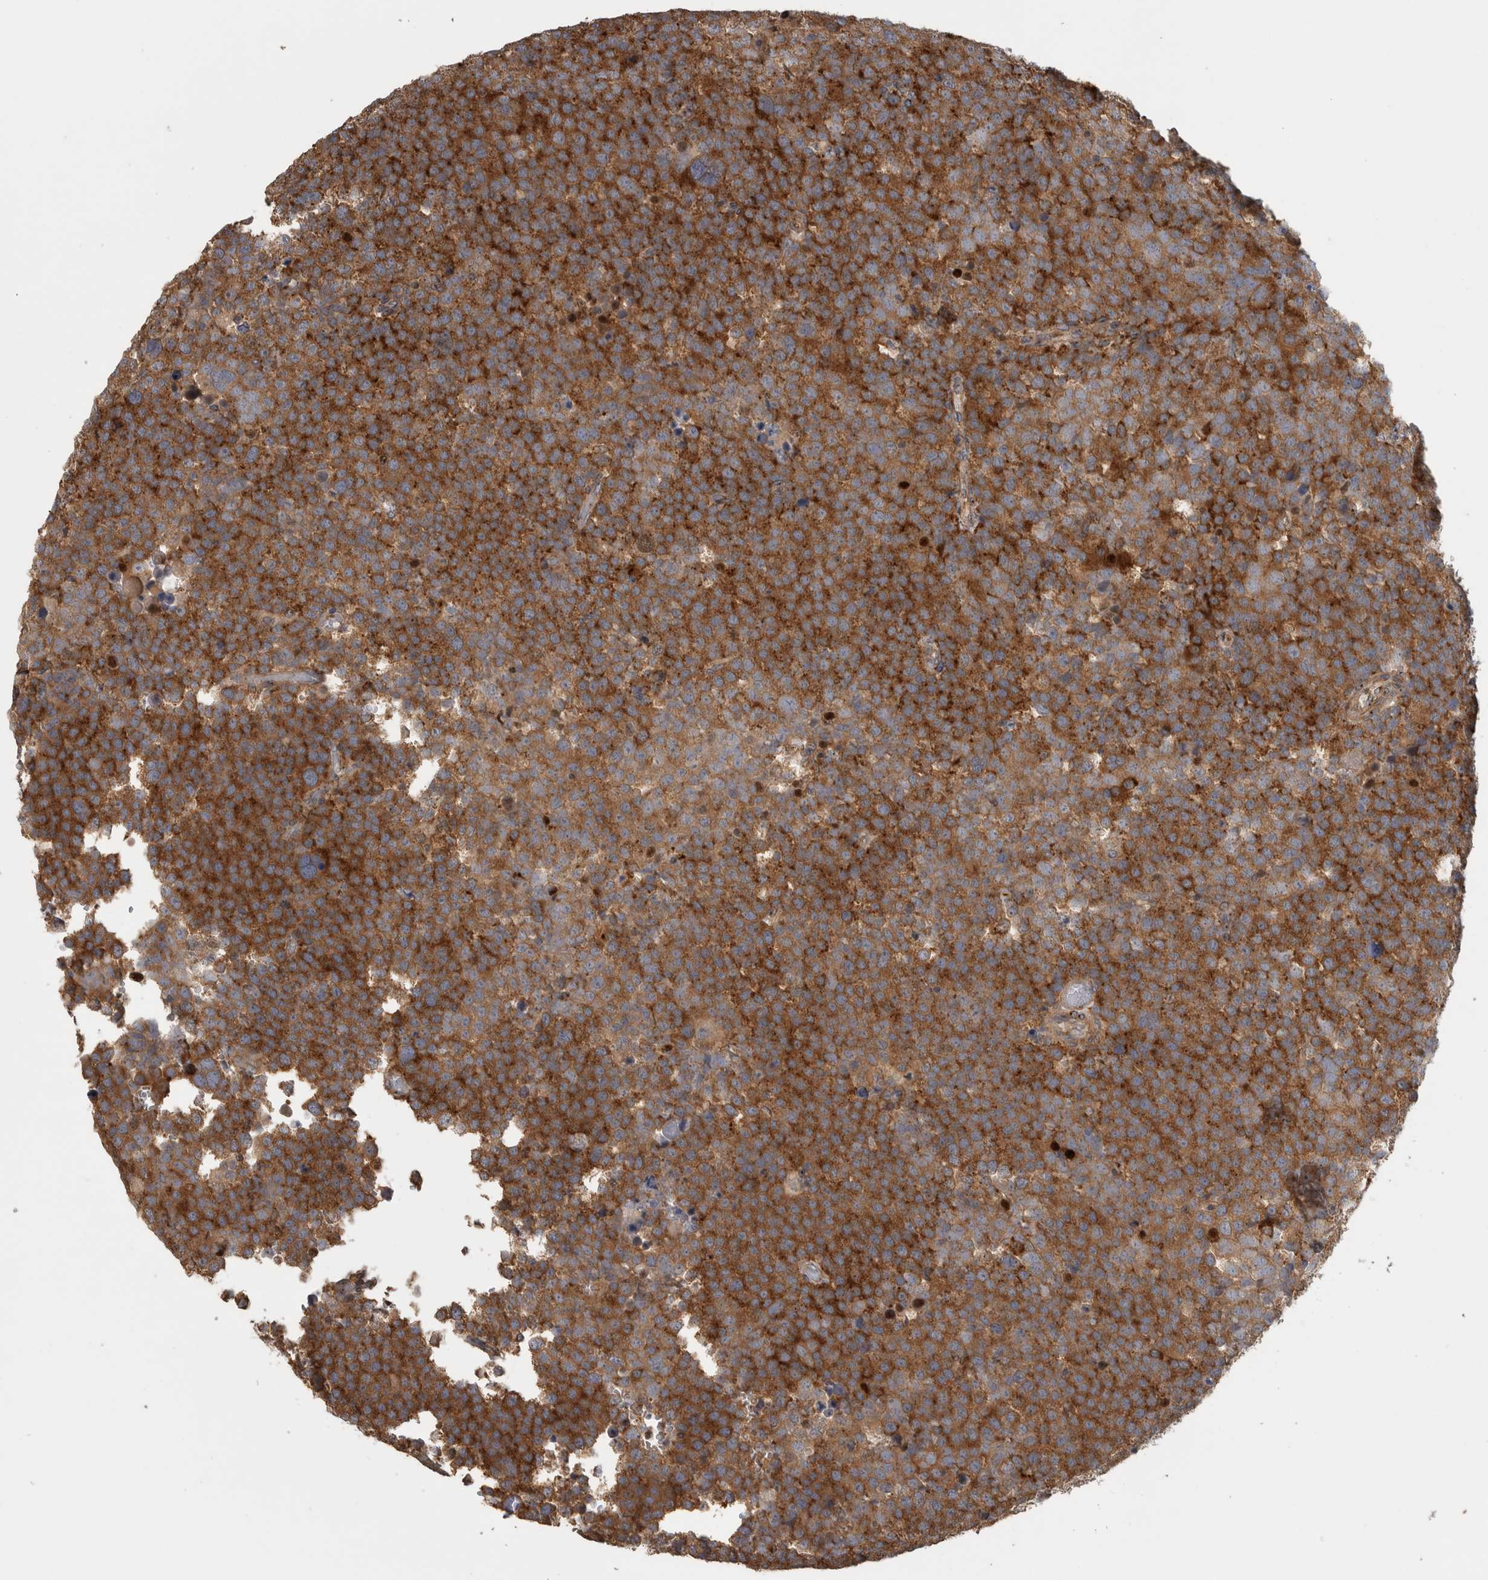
{"staining": {"intensity": "strong", "quantity": ">75%", "location": "cytoplasmic/membranous"}, "tissue": "testis cancer", "cell_type": "Tumor cells", "image_type": "cancer", "snomed": [{"axis": "morphology", "description": "Seminoma, NOS"}, {"axis": "topography", "description": "Testis"}], "caption": "Human testis cancer stained with a protein marker displays strong staining in tumor cells.", "gene": "IFRD1", "patient": {"sex": "male", "age": 71}}